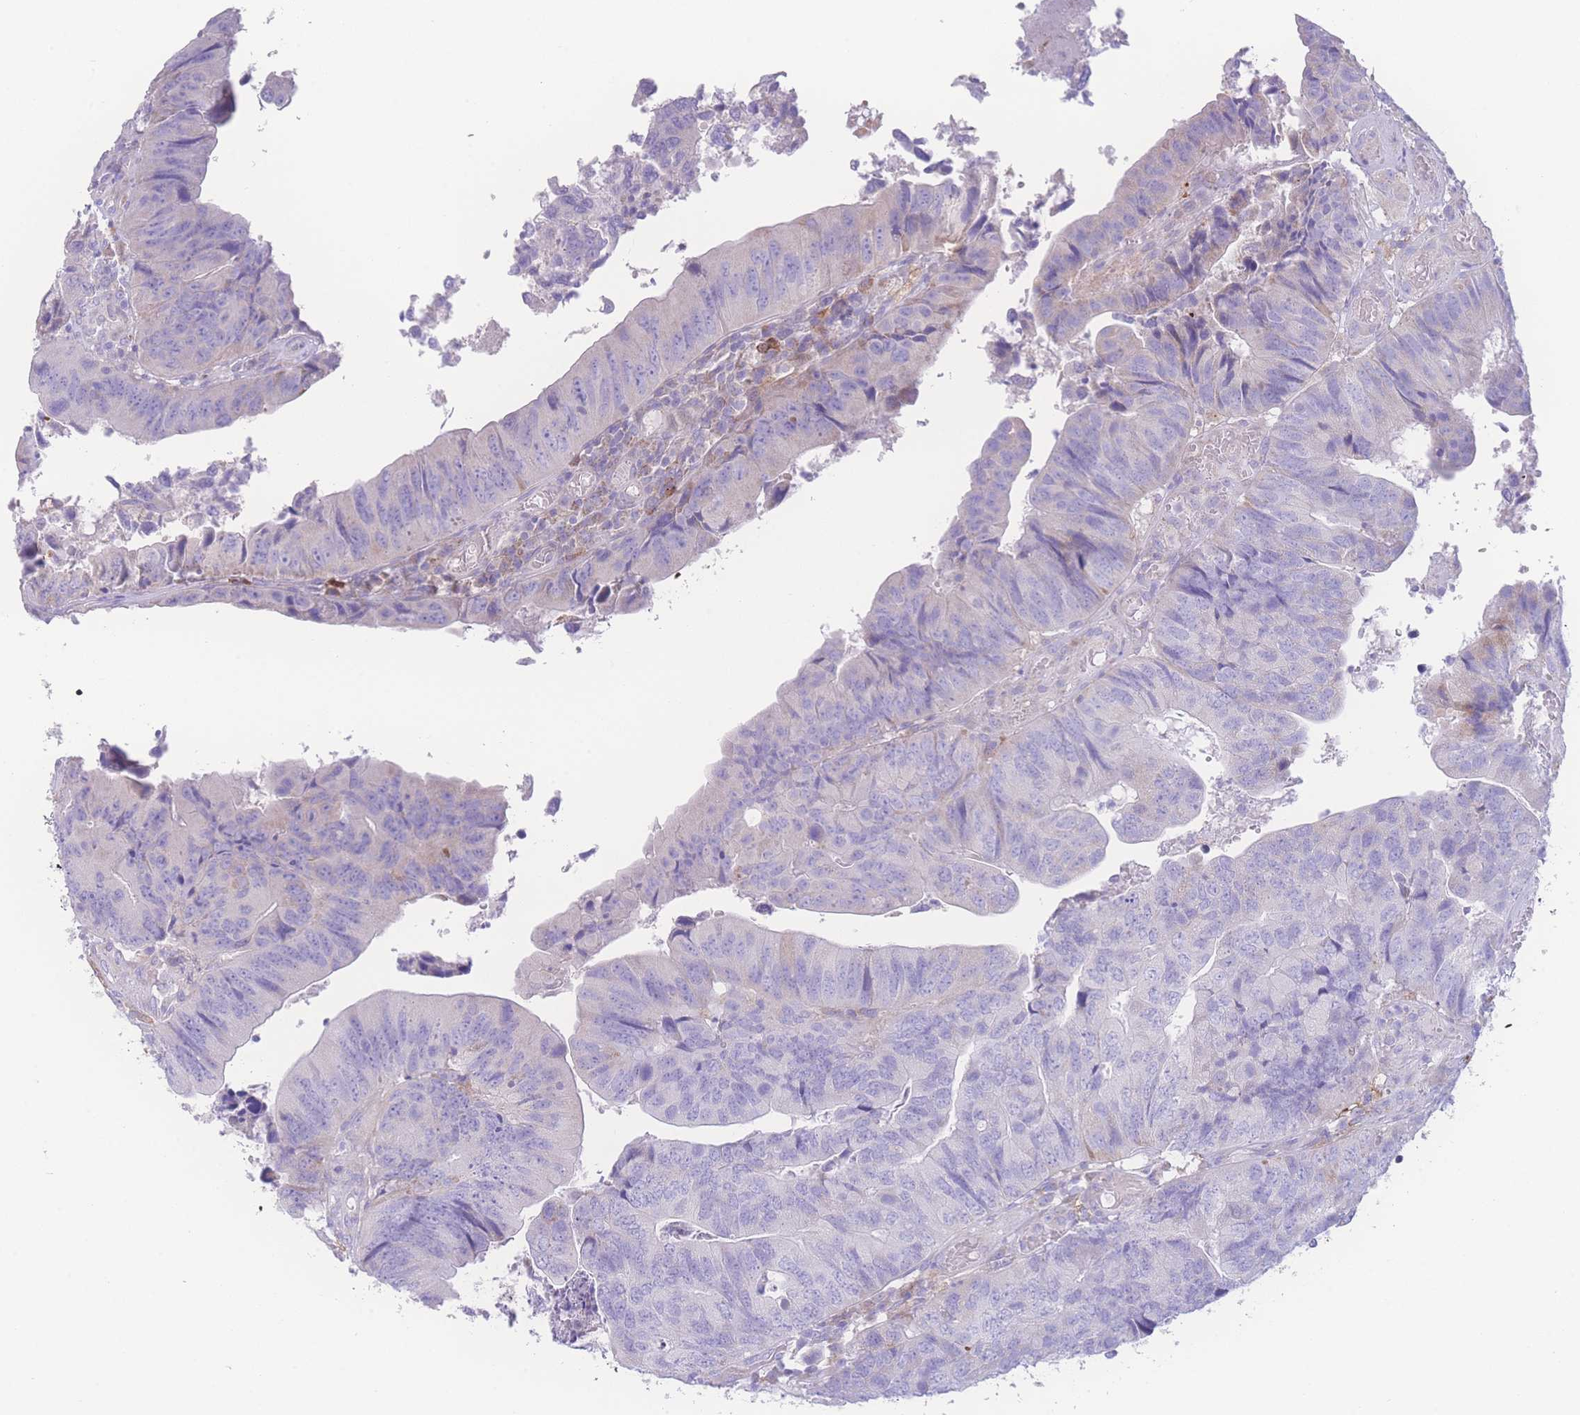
{"staining": {"intensity": "negative", "quantity": "none", "location": "none"}, "tissue": "colorectal cancer", "cell_type": "Tumor cells", "image_type": "cancer", "snomed": [{"axis": "morphology", "description": "Adenocarcinoma, NOS"}, {"axis": "topography", "description": "Colon"}], "caption": "Colorectal cancer was stained to show a protein in brown. There is no significant positivity in tumor cells.", "gene": "NBEAL1", "patient": {"sex": "female", "age": 67}}